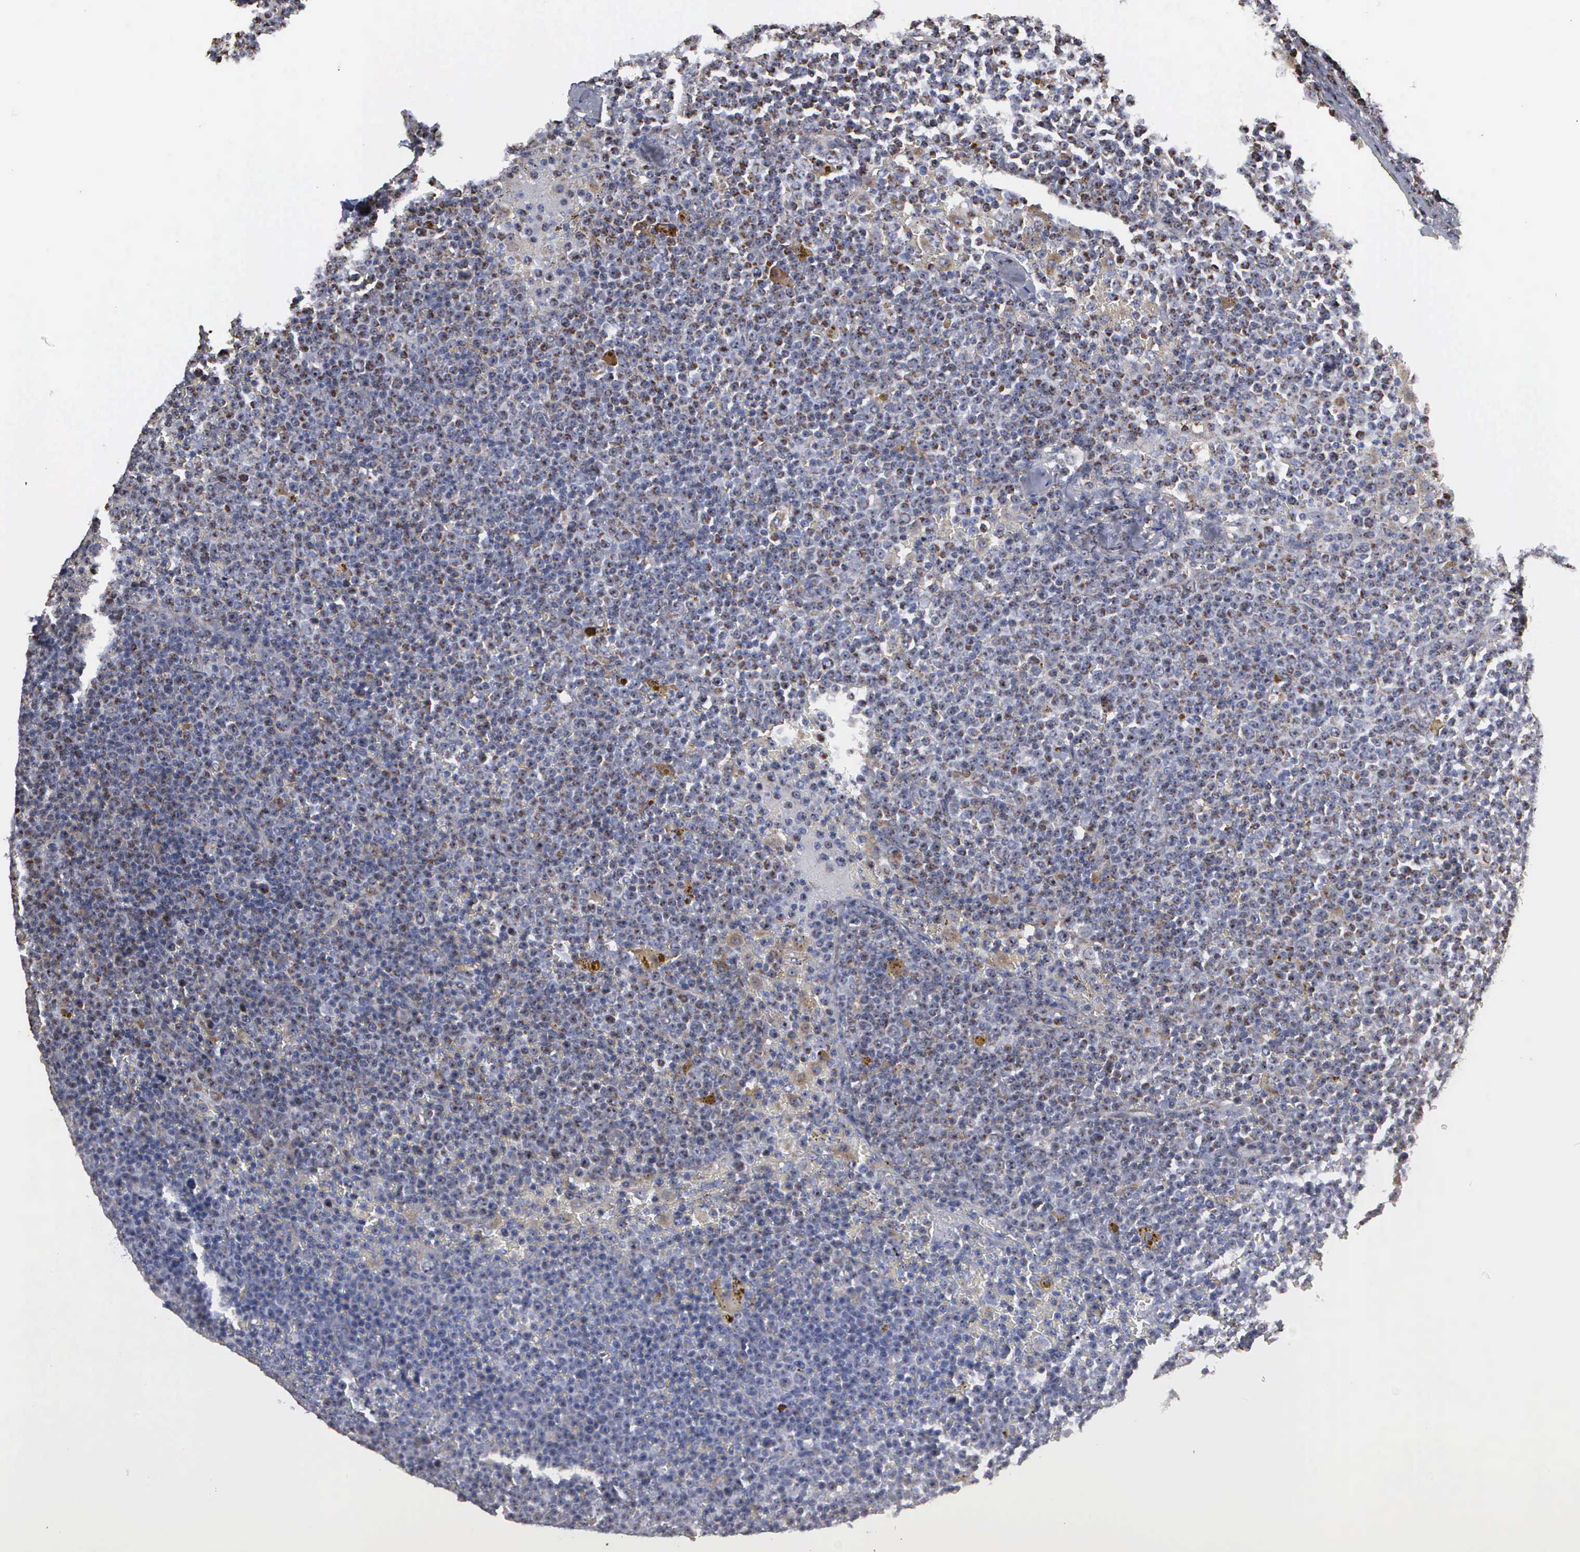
{"staining": {"intensity": "weak", "quantity": "25%-75%", "location": "cytoplasmic/membranous,nuclear"}, "tissue": "lymphoma", "cell_type": "Tumor cells", "image_type": "cancer", "snomed": [{"axis": "morphology", "description": "Malignant lymphoma, non-Hodgkin's type, Low grade"}, {"axis": "topography", "description": "Lymph node"}], "caption": "Low-grade malignant lymphoma, non-Hodgkin's type tissue reveals weak cytoplasmic/membranous and nuclear expression in about 25%-75% of tumor cells", "gene": "NGDN", "patient": {"sex": "male", "age": 50}}